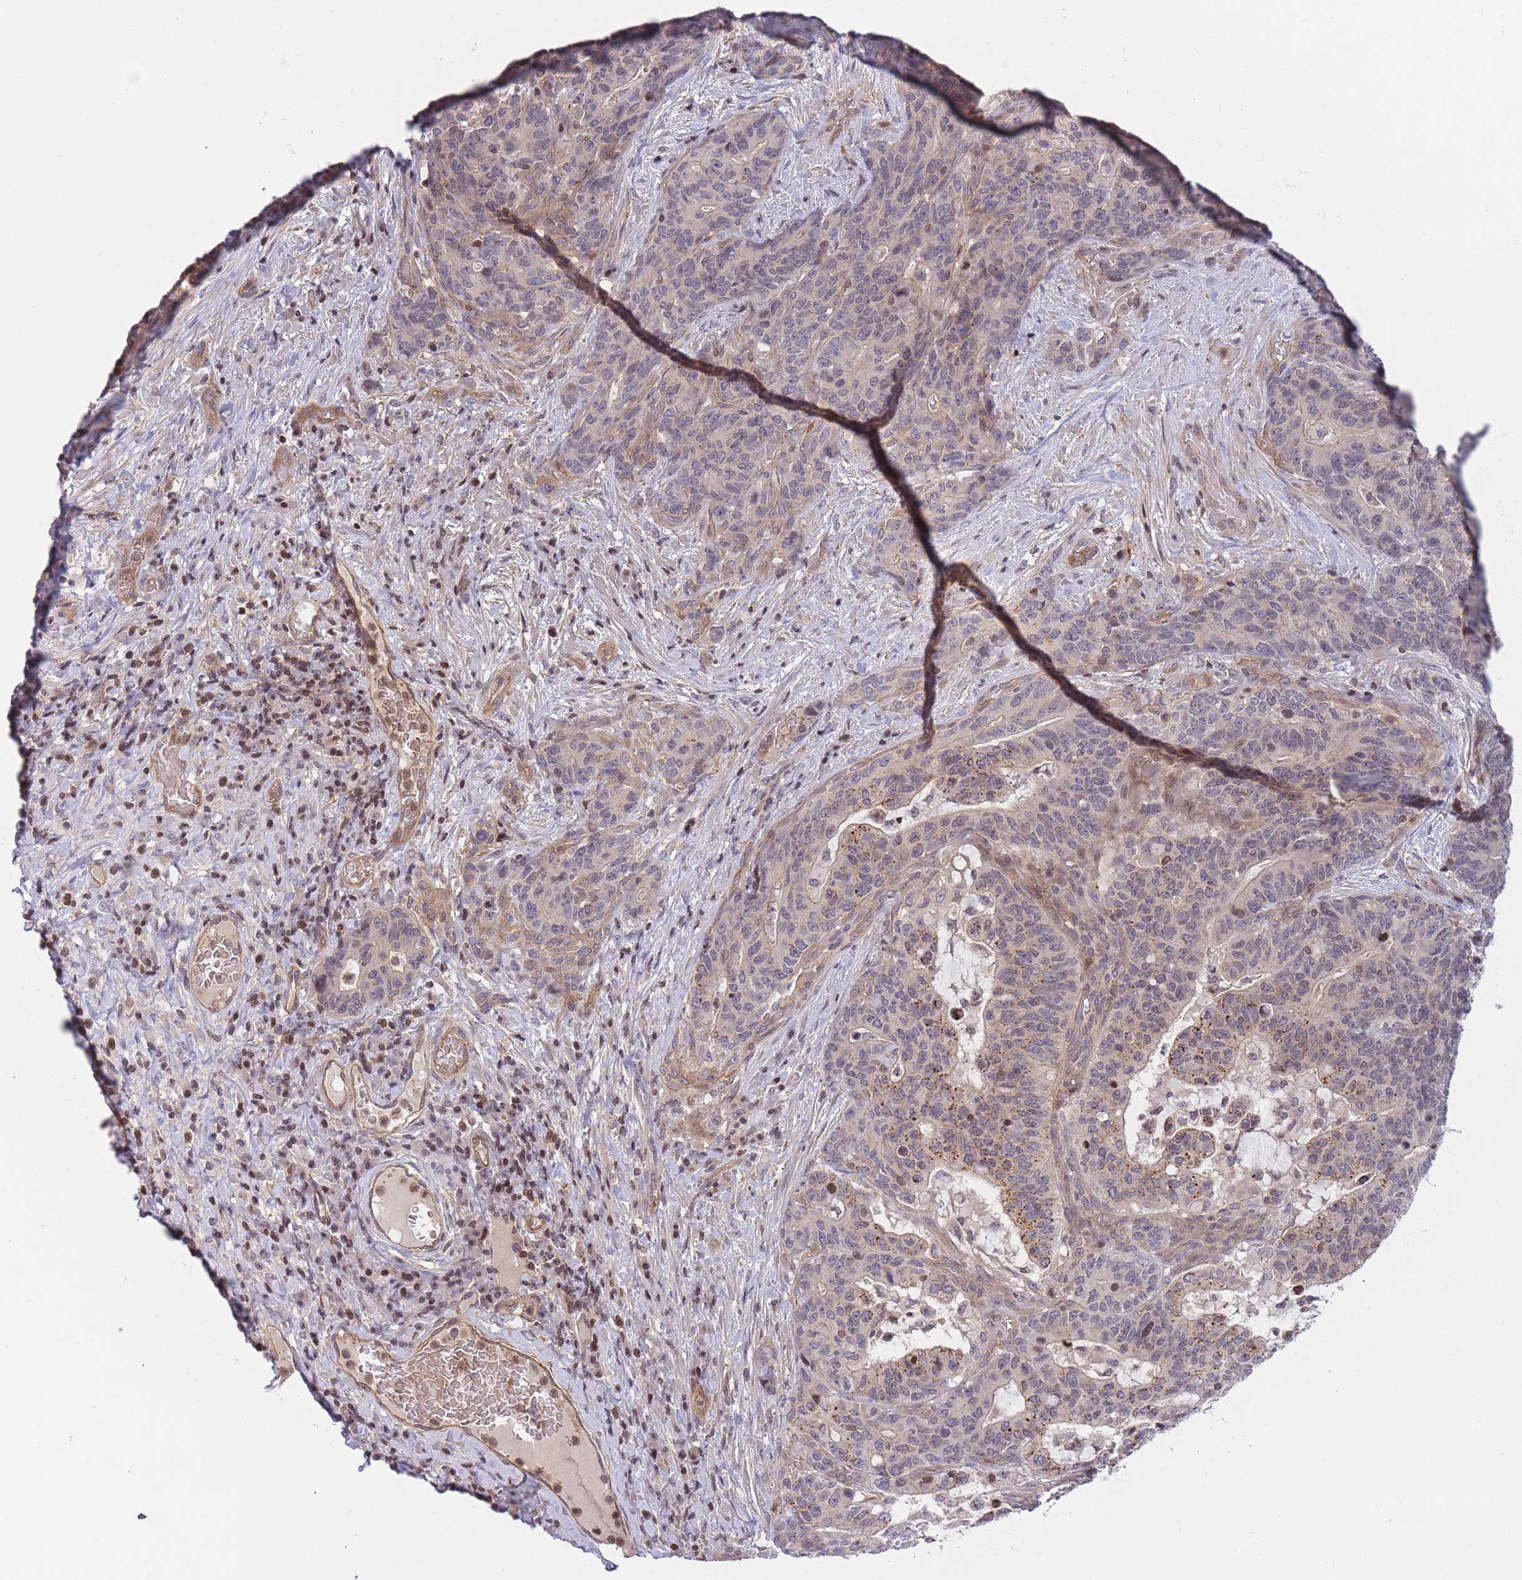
{"staining": {"intensity": "moderate", "quantity": "<25%", "location": "cytoplasmic/membranous"}, "tissue": "stomach cancer", "cell_type": "Tumor cells", "image_type": "cancer", "snomed": [{"axis": "morphology", "description": "Normal tissue, NOS"}, {"axis": "morphology", "description": "Adenocarcinoma, NOS"}, {"axis": "topography", "description": "Stomach"}], "caption": "The image exhibits a brown stain indicating the presence of a protein in the cytoplasmic/membranous of tumor cells in stomach cancer (adenocarcinoma).", "gene": "SLC35F5", "patient": {"sex": "female", "age": 64}}